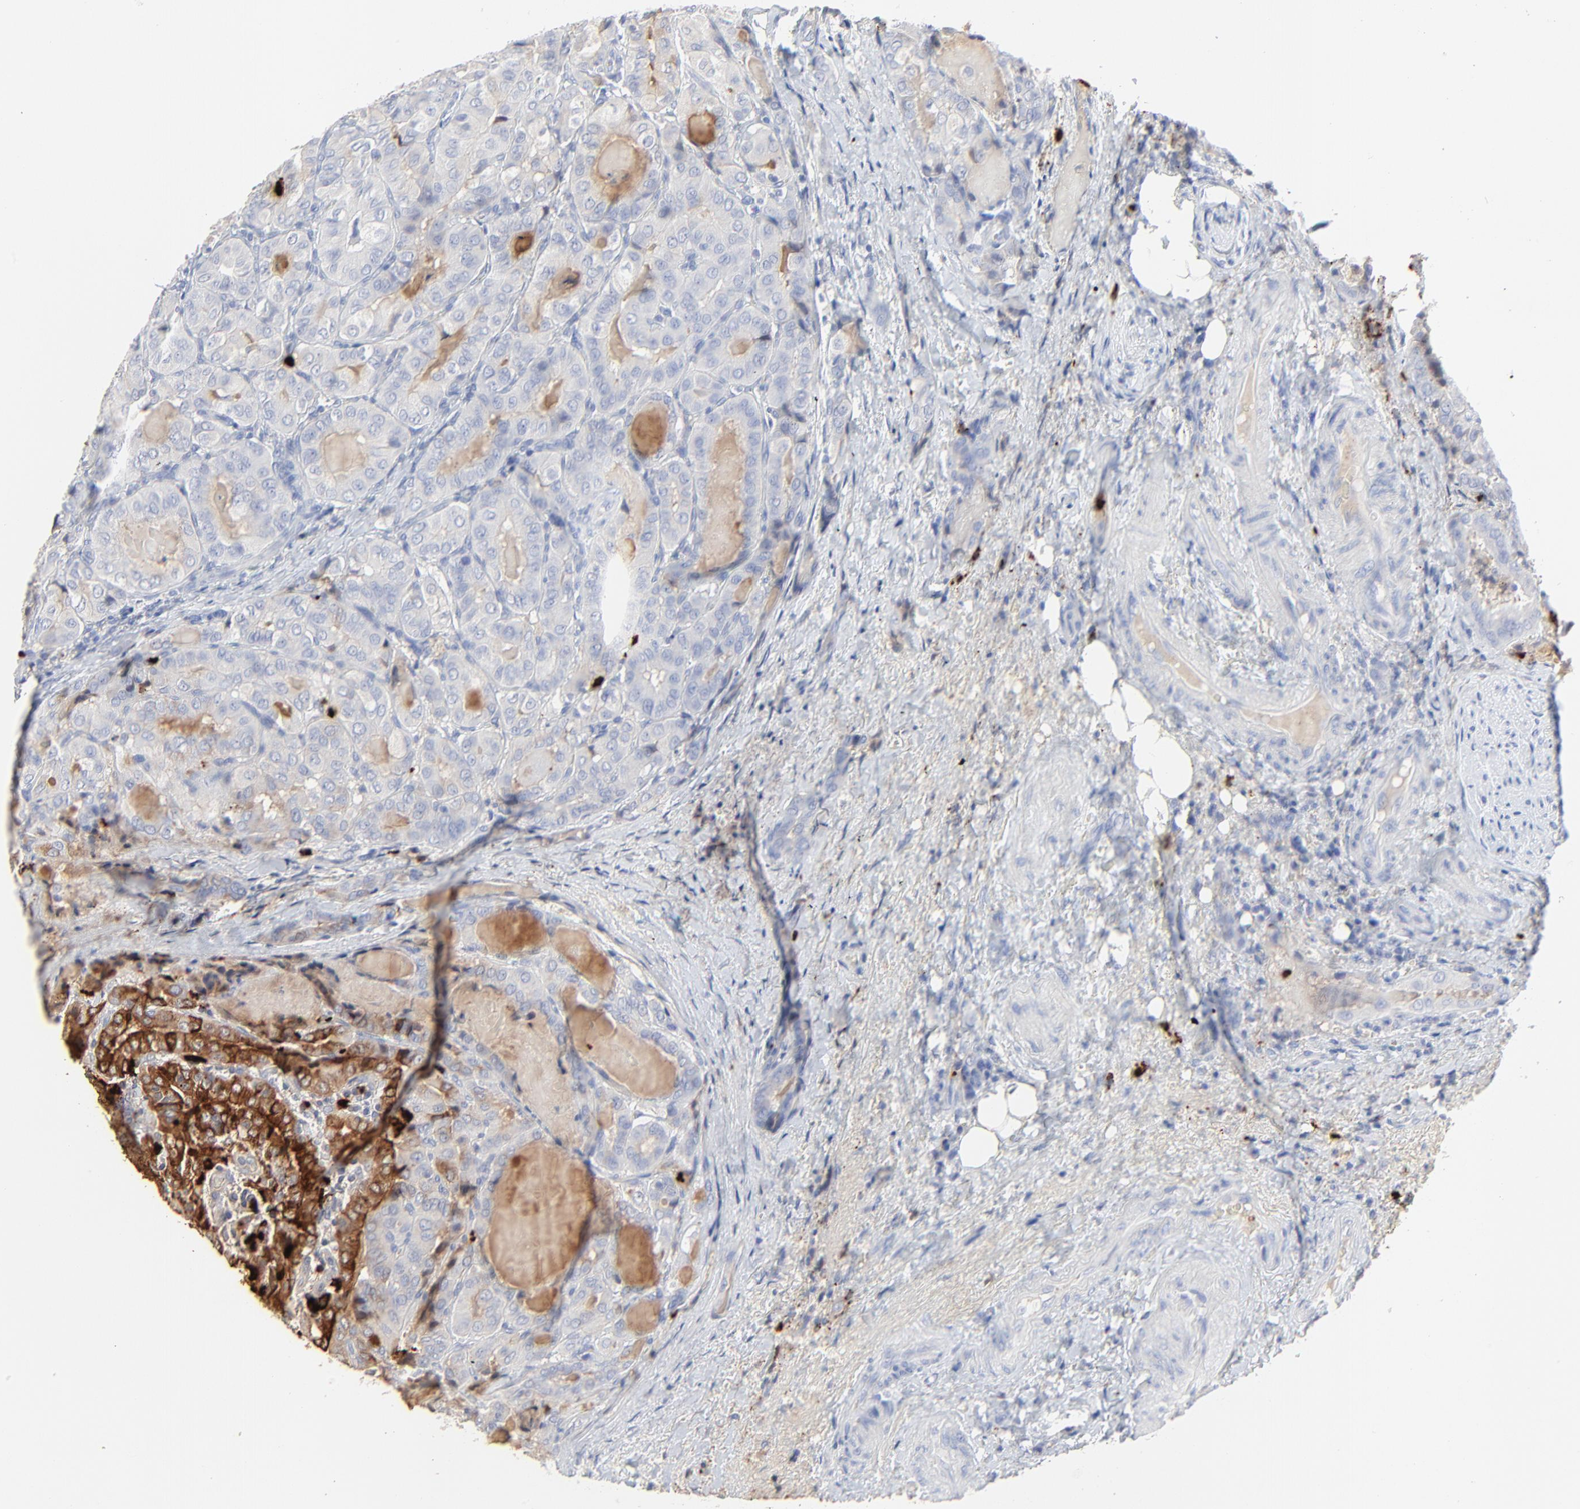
{"staining": {"intensity": "negative", "quantity": "none", "location": "none"}, "tissue": "thyroid cancer", "cell_type": "Tumor cells", "image_type": "cancer", "snomed": [{"axis": "morphology", "description": "Papillary adenocarcinoma, NOS"}, {"axis": "topography", "description": "Thyroid gland"}], "caption": "Immunohistochemistry (IHC) micrograph of neoplastic tissue: human thyroid cancer stained with DAB (3,3'-diaminobenzidine) reveals no significant protein staining in tumor cells.", "gene": "LCN2", "patient": {"sex": "female", "age": 71}}